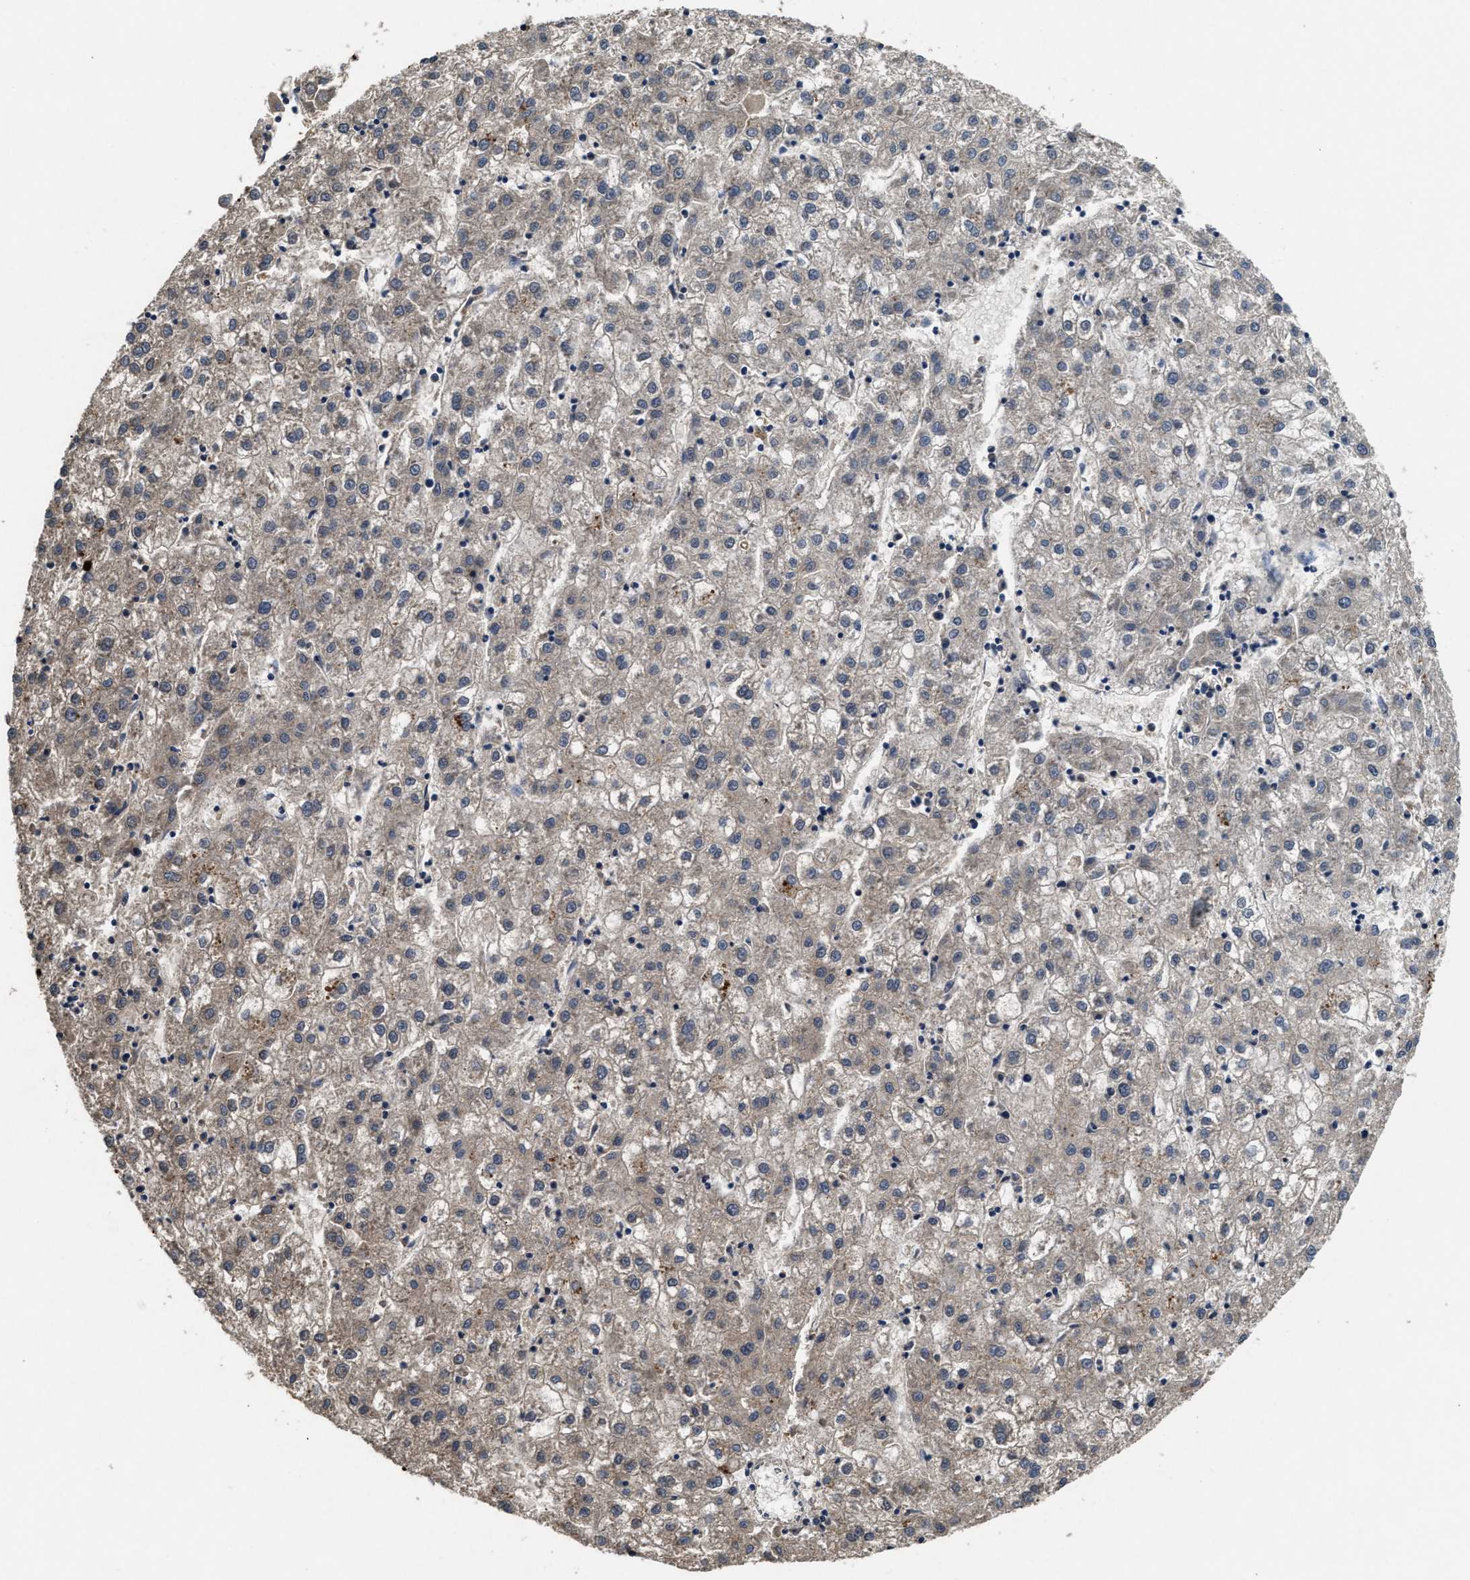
{"staining": {"intensity": "weak", "quantity": "<25%", "location": "cytoplasmic/membranous"}, "tissue": "liver cancer", "cell_type": "Tumor cells", "image_type": "cancer", "snomed": [{"axis": "morphology", "description": "Carcinoma, Hepatocellular, NOS"}, {"axis": "topography", "description": "Liver"}], "caption": "Hepatocellular carcinoma (liver) stained for a protein using immunohistochemistry demonstrates no expression tumor cells.", "gene": "PDAP1", "patient": {"sex": "male", "age": 72}}